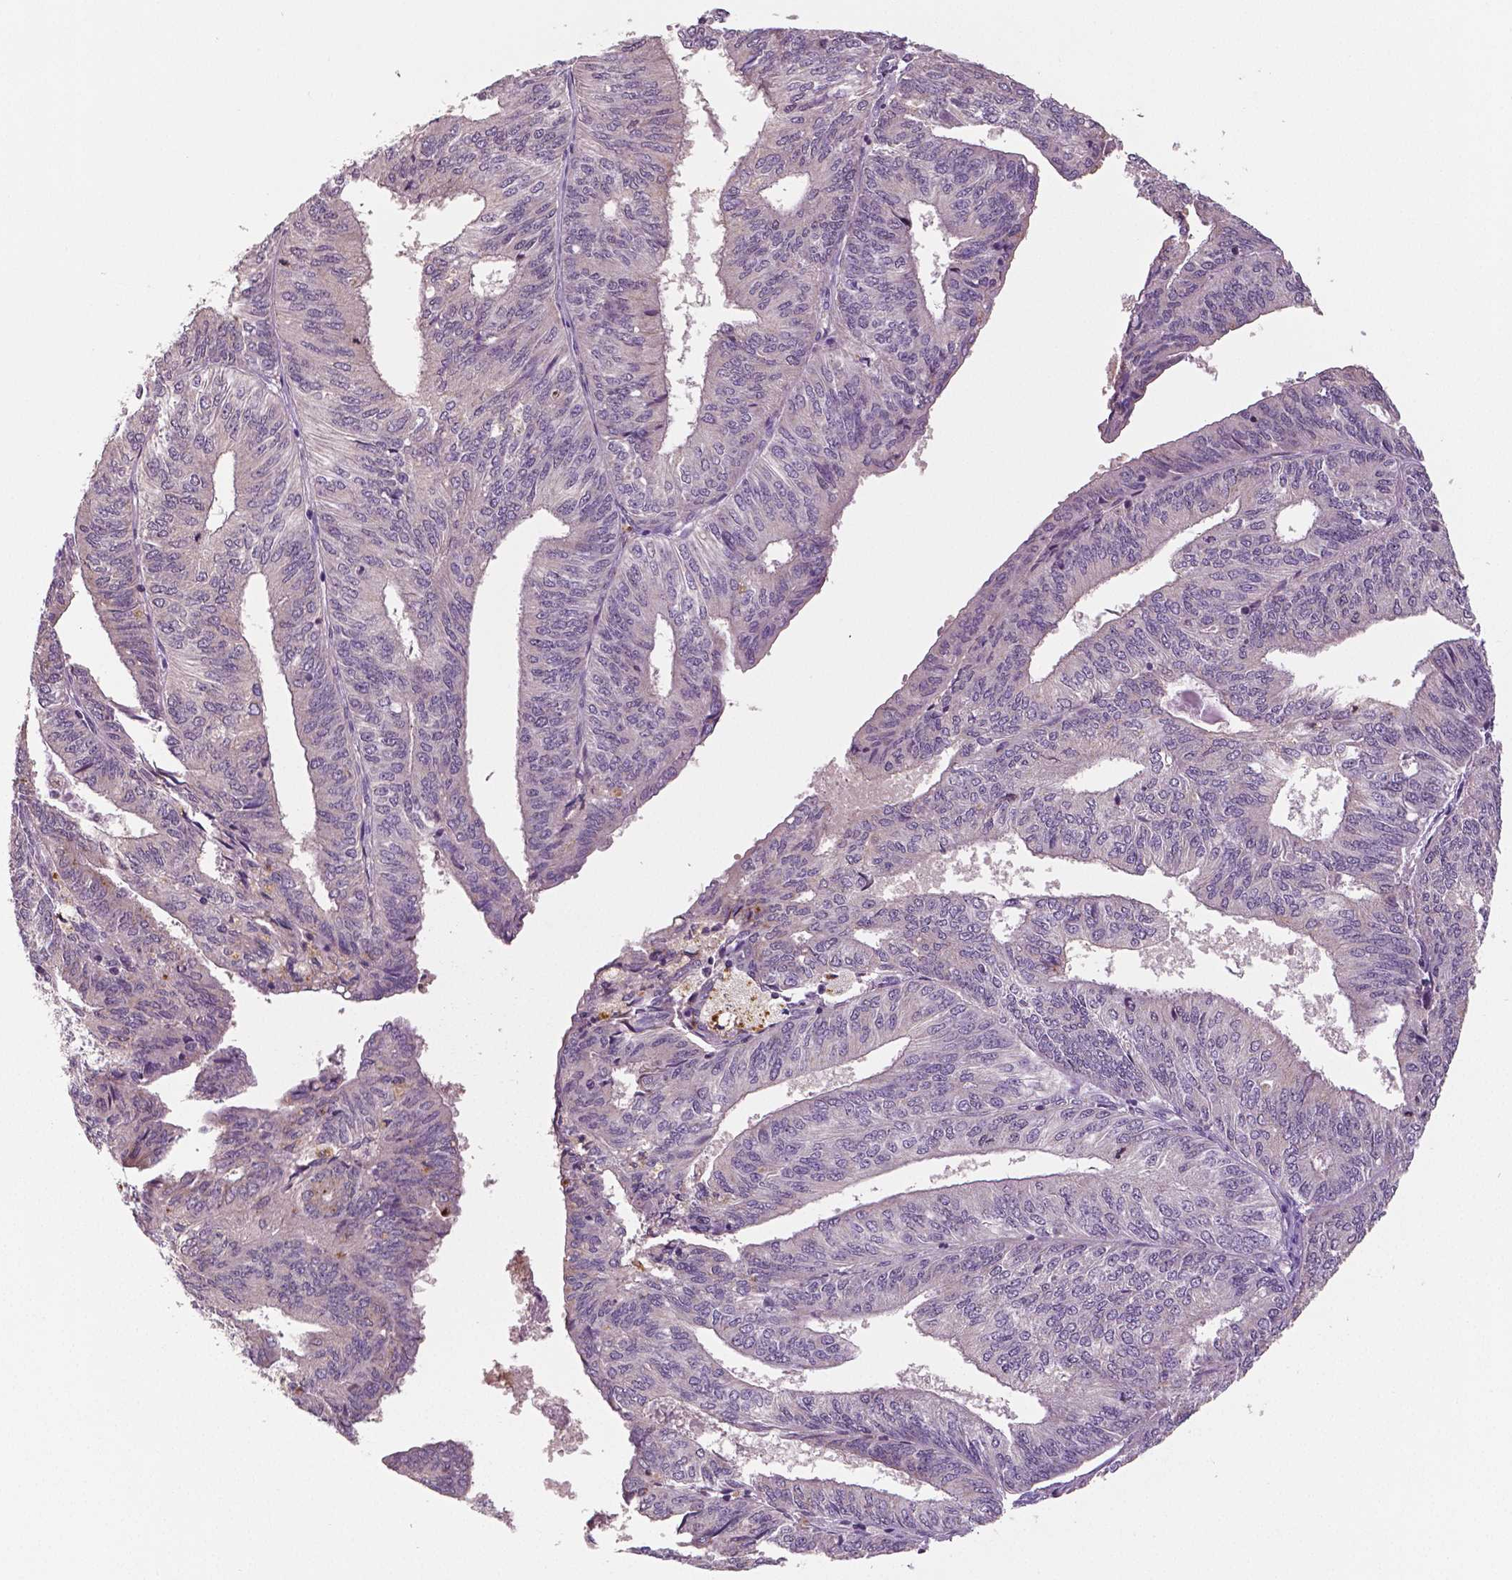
{"staining": {"intensity": "negative", "quantity": "none", "location": "none"}, "tissue": "endometrial cancer", "cell_type": "Tumor cells", "image_type": "cancer", "snomed": [{"axis": "morphology", "description": "Adenocarcinoma, NOS"}, {"axis": "topography", "description": "Endometrium"}], "caption": "High magnification brightfield microscopy of endometrial cancer (adenocarcinoma) stained with DAB (brown) and counterstained with hematoxylin (blue): tumor cells show no significant positivity. The staining was performed using DAB (3,3'-diaminobenzidine) to visualize the protein expression in brown, while the nuclei were stained in blue with hematoxylin (Magnification: 20x).", "gene": "MKI67", "patient": {"sex": "female", "age": 58}}